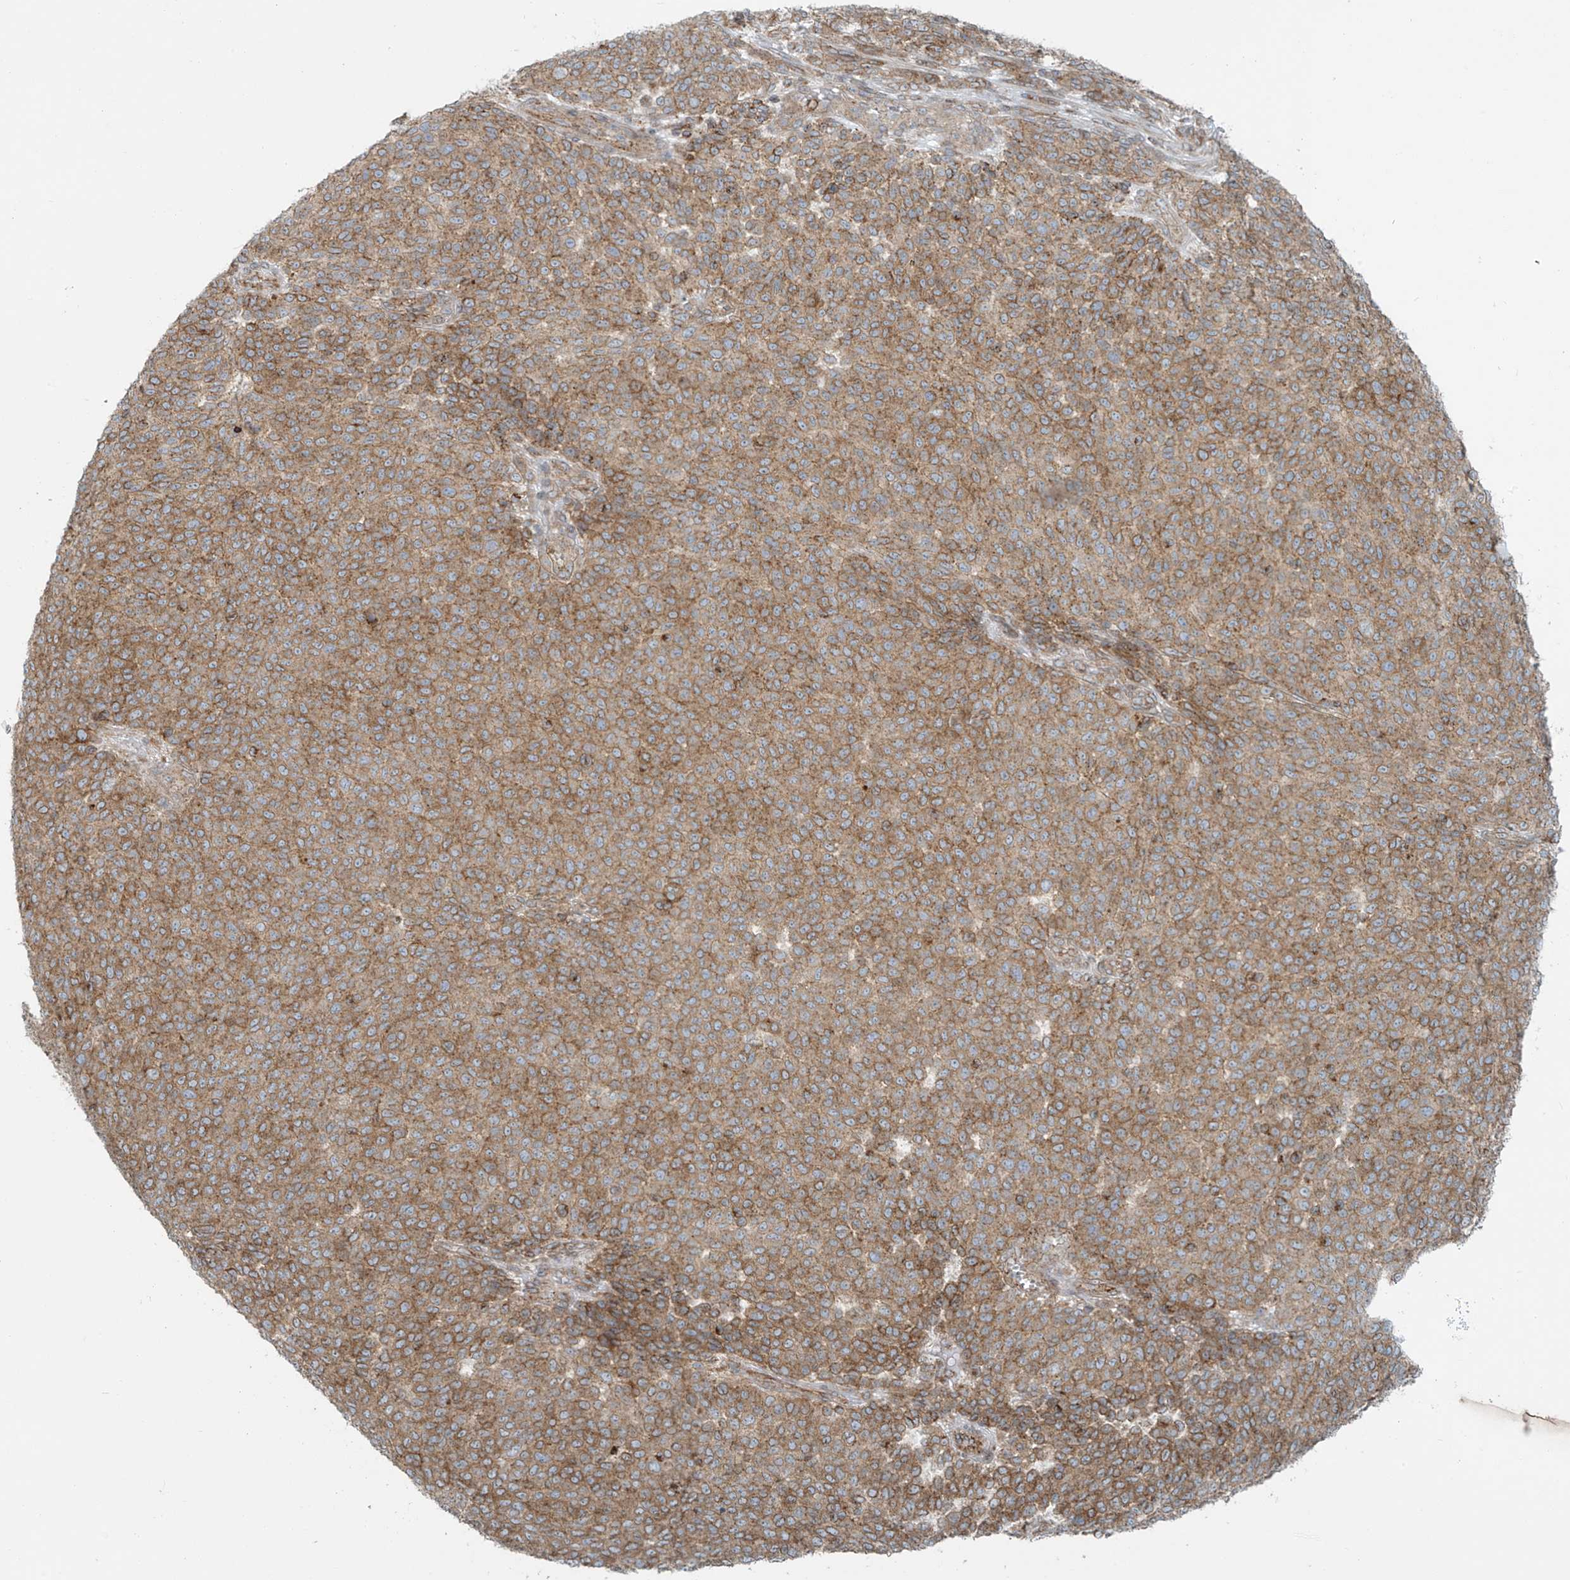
{"staining": {"intensity": "weak", "quantity": ">75%", "location": "cytoplasmic/membranous"}, "tissue": "melanoma", "cell_type": "Tumor cells", "image_type": "cancer", "snomed": [{"axis": "morphology", "description": "Malignant melanoma, NOS"}, {"axis": "topography", "description": "Skin"}], "caption": "Immunohistochemical staining of human melanoma demonstrates low levels of weak cytoplasmic/membranous protein positivity in about >75% of tumor cells.", "gene": "LZTS3", "patient": {"sex": "male", "age": 49}}